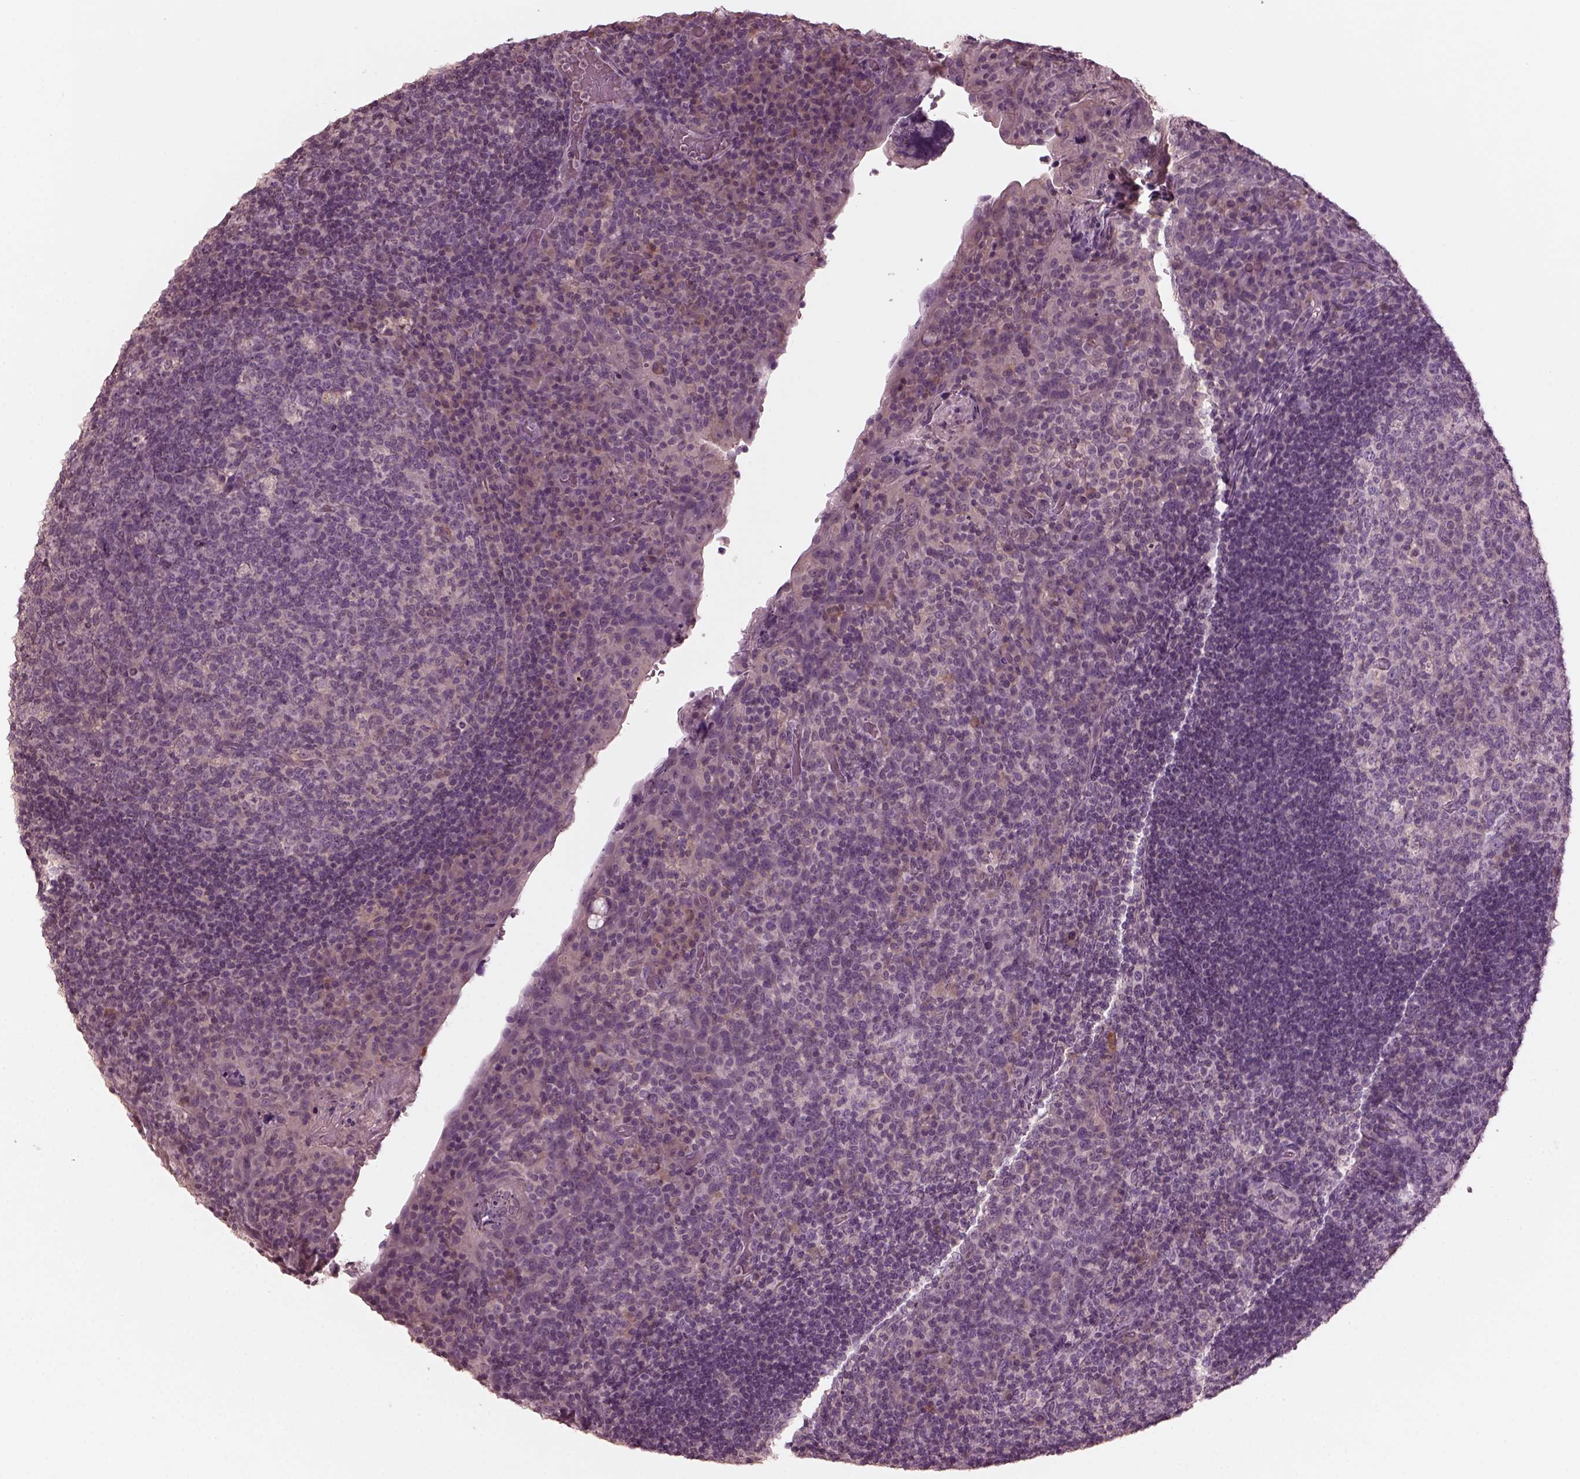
{"staining": {"intensity": "negative", "quantity": "none", "location": "none"}, "tissue": "tonsil", "cell_type": "Germinal center cells", "image_type": "normal", "snomed": [{"axis": "morphology", "description": "Normal tissue, NOS"}, {"axis": "topography", "description": "Tonsil"}], "caption": "The image demonstrates no significant expression in germinal center cells of tonsil.", "gene": "PORCN", "patient": {"sex": "male", "age": 17}}